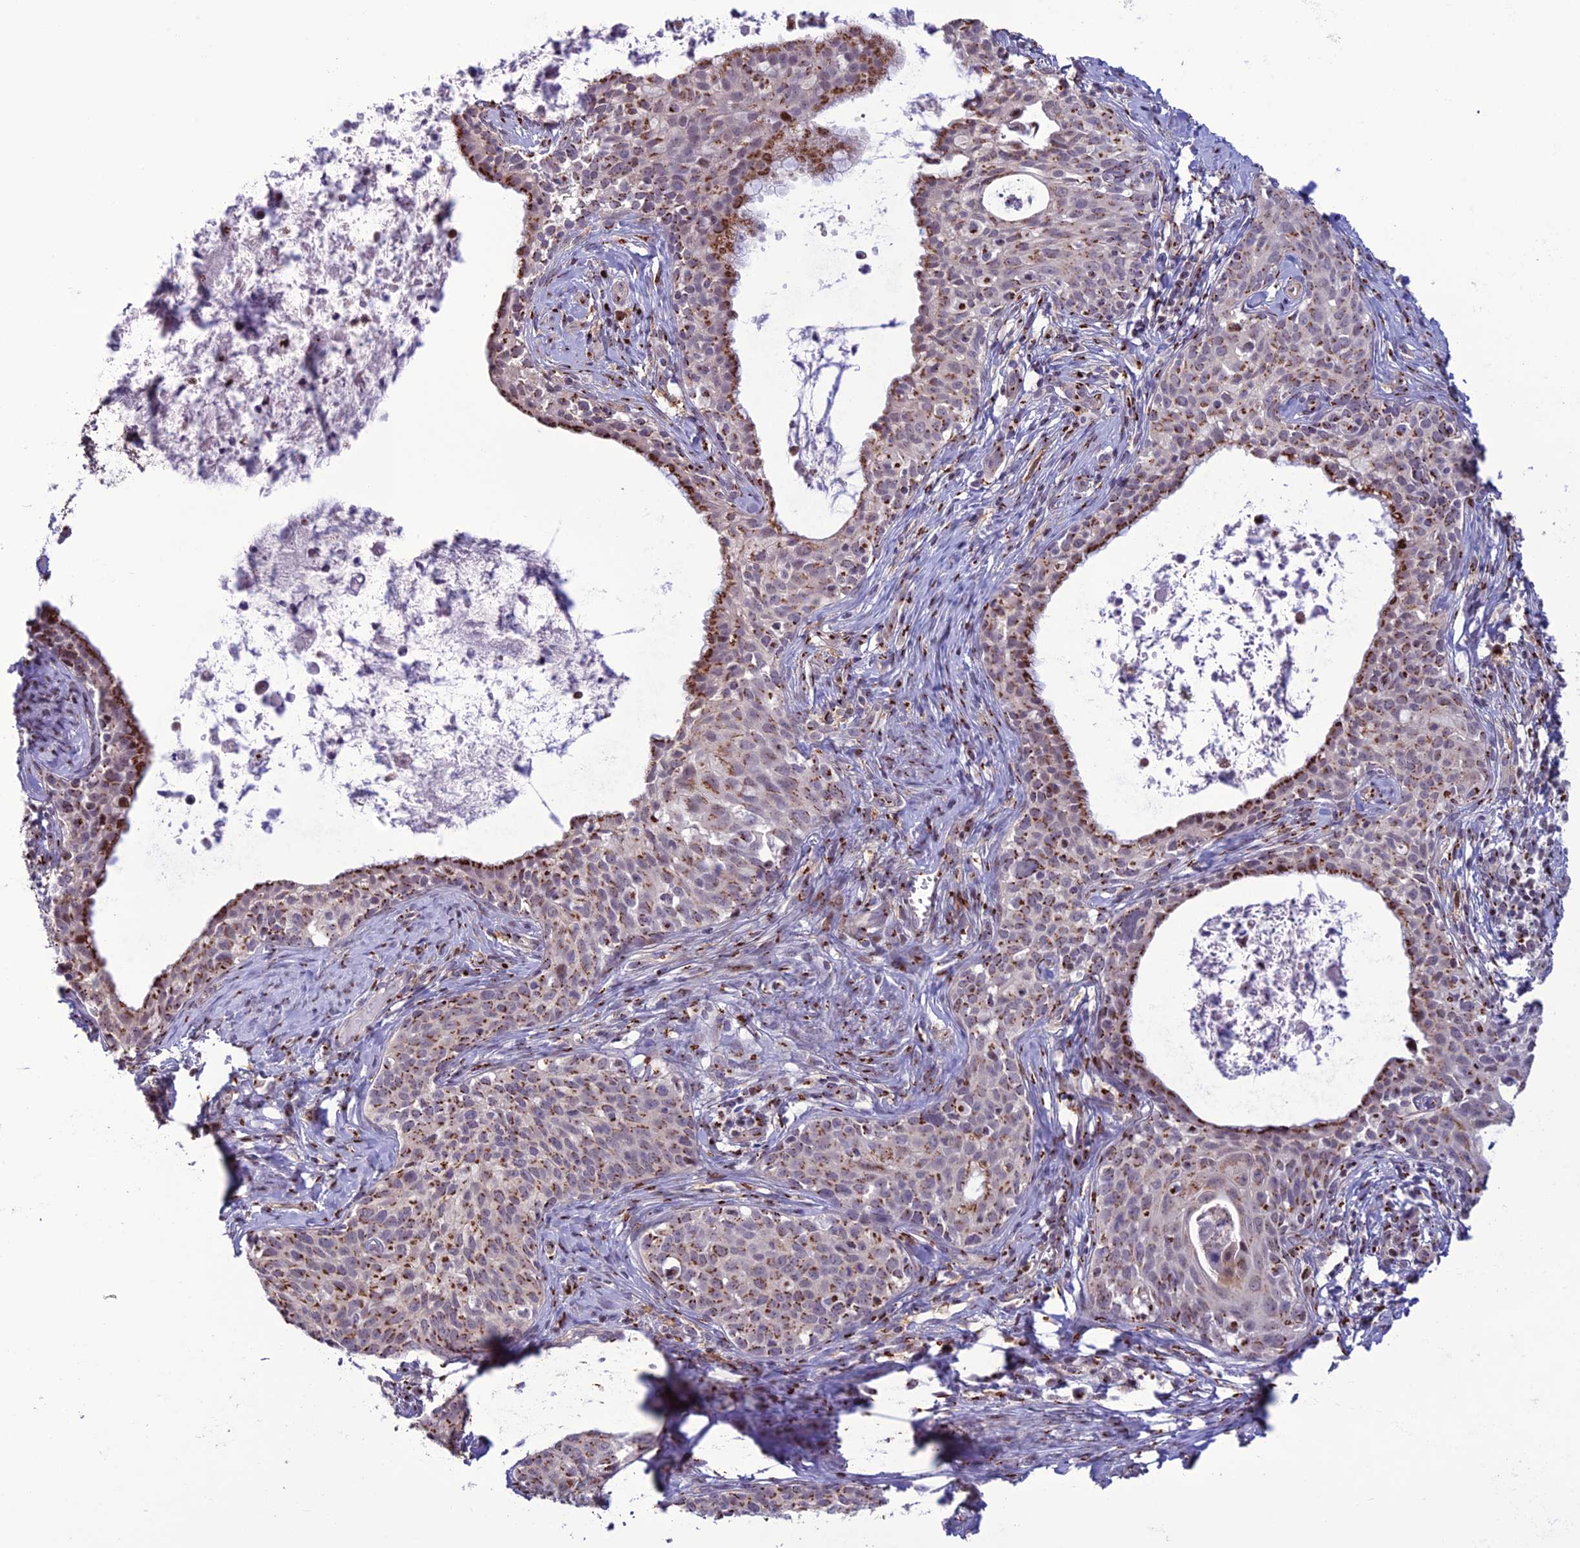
{"staining": {"intensity": "strong", "quantity": ">75%", "location": "cytoplasmic/membranous"}, "tissue": "cervical cancer", "cell_type": "Tumor cells", "image_type": "cancer", "snomed": [{"axis": "morphology", "description": "Squamous cell carcinoma, NOS"}, {"axis": "topography", "description": "Cervix"}], "caption": "IHC histopathology image of neoplastic tissue: cervical squamous cell carcinoma stained using immunohistochemistry reveals high levels of strong protein expression localized specifically in the cytoplasmic/membranous of tumor cells, appearing as a cytoplasmic/membranous brown color.", "gene": "PLEKHA4", "patient": {"sex": "female", "age": 52}}